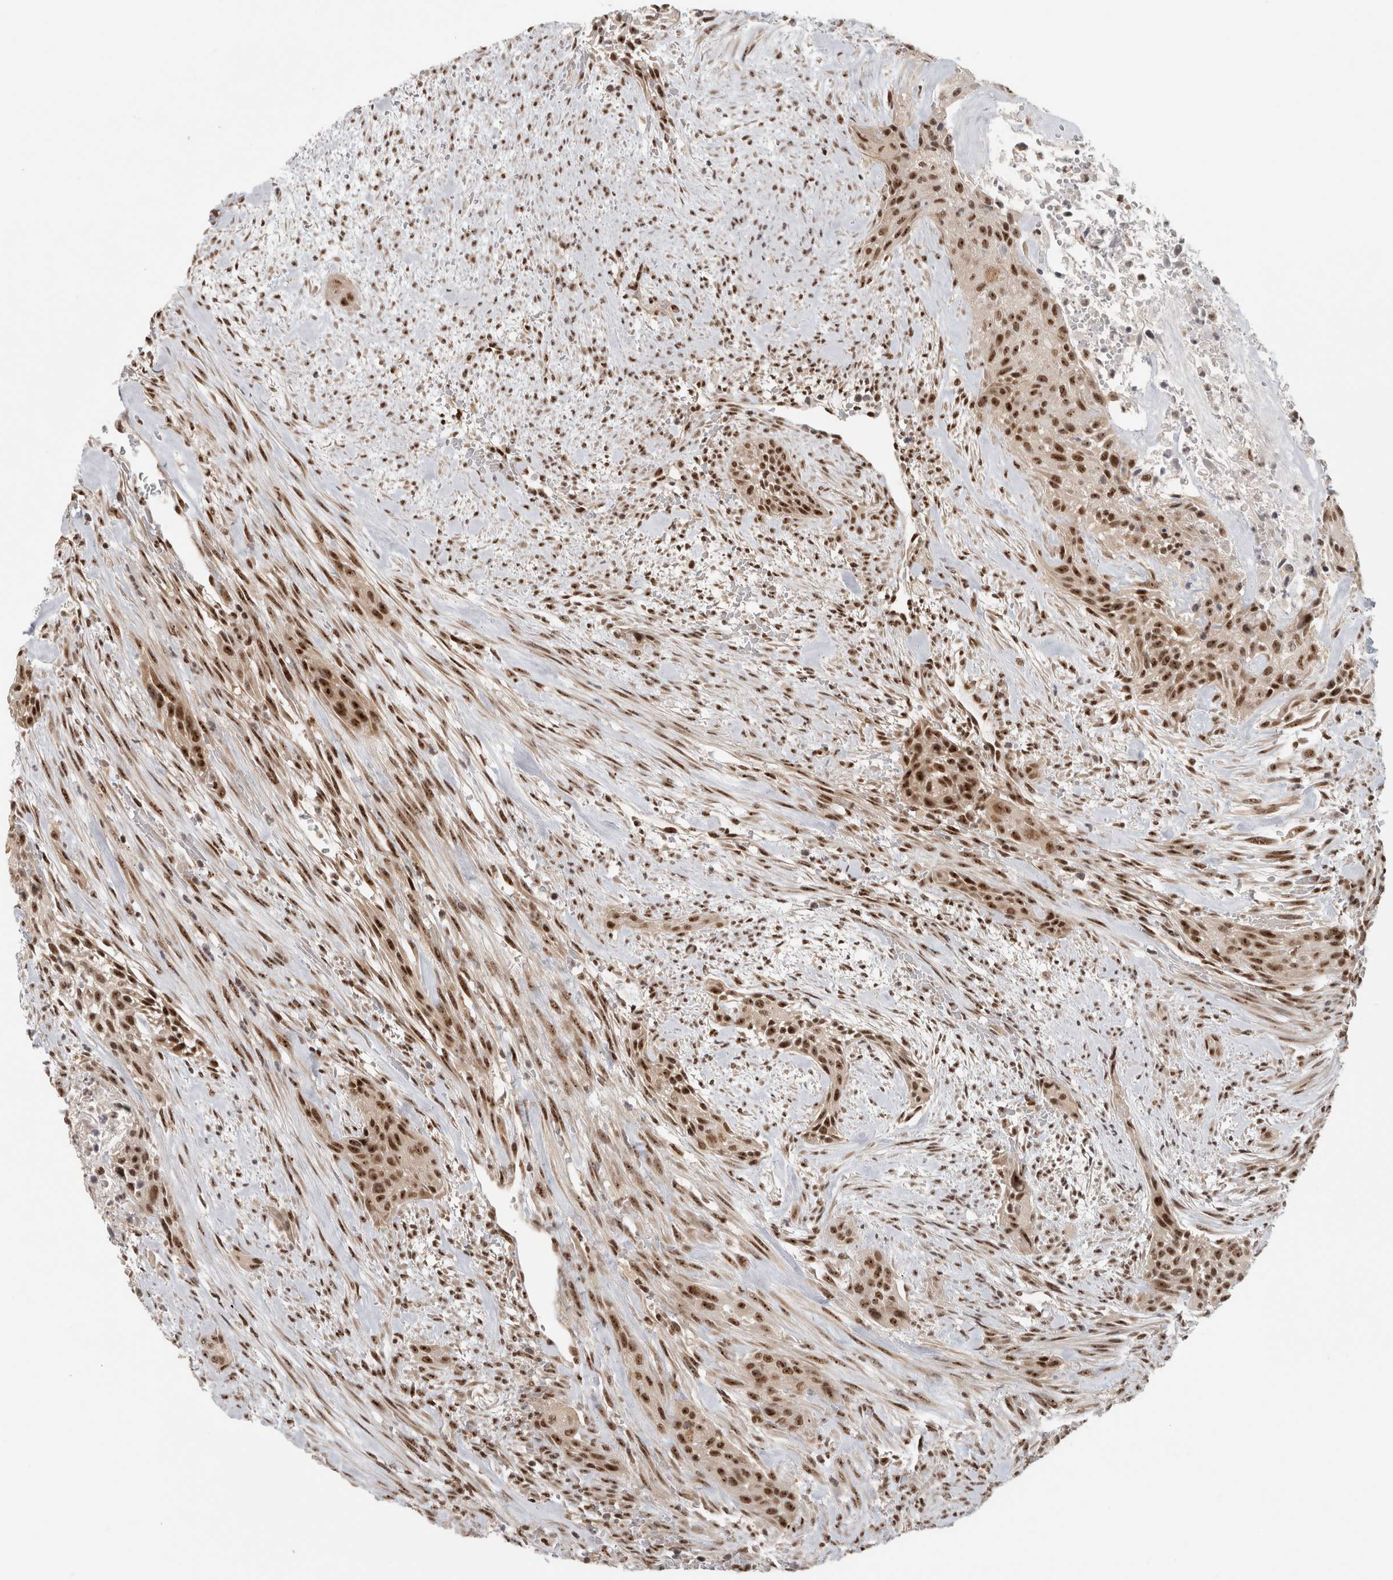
{"staining": {"intensity": "strong", "quantity": ">75%", "location": "nuclear"}, "tissue": "urothelial cancer", "cell_type": "Tumor cells", "image_type": "cancer", "snomed": [{"axis": "morphology", "description": "Urothelial carcinoma, High grade"}, {"axis": "topography", "description": "Urinary bladder"}], "caption": "About >75% of tumor cells in urothelial carcinoma (high-grade) exhibit strong nuclear protein positivity as visualized by brown immunohistochemical staining.", "gene": "EBNA1BP2", "patient": {"sex": "male", "age": 35}}